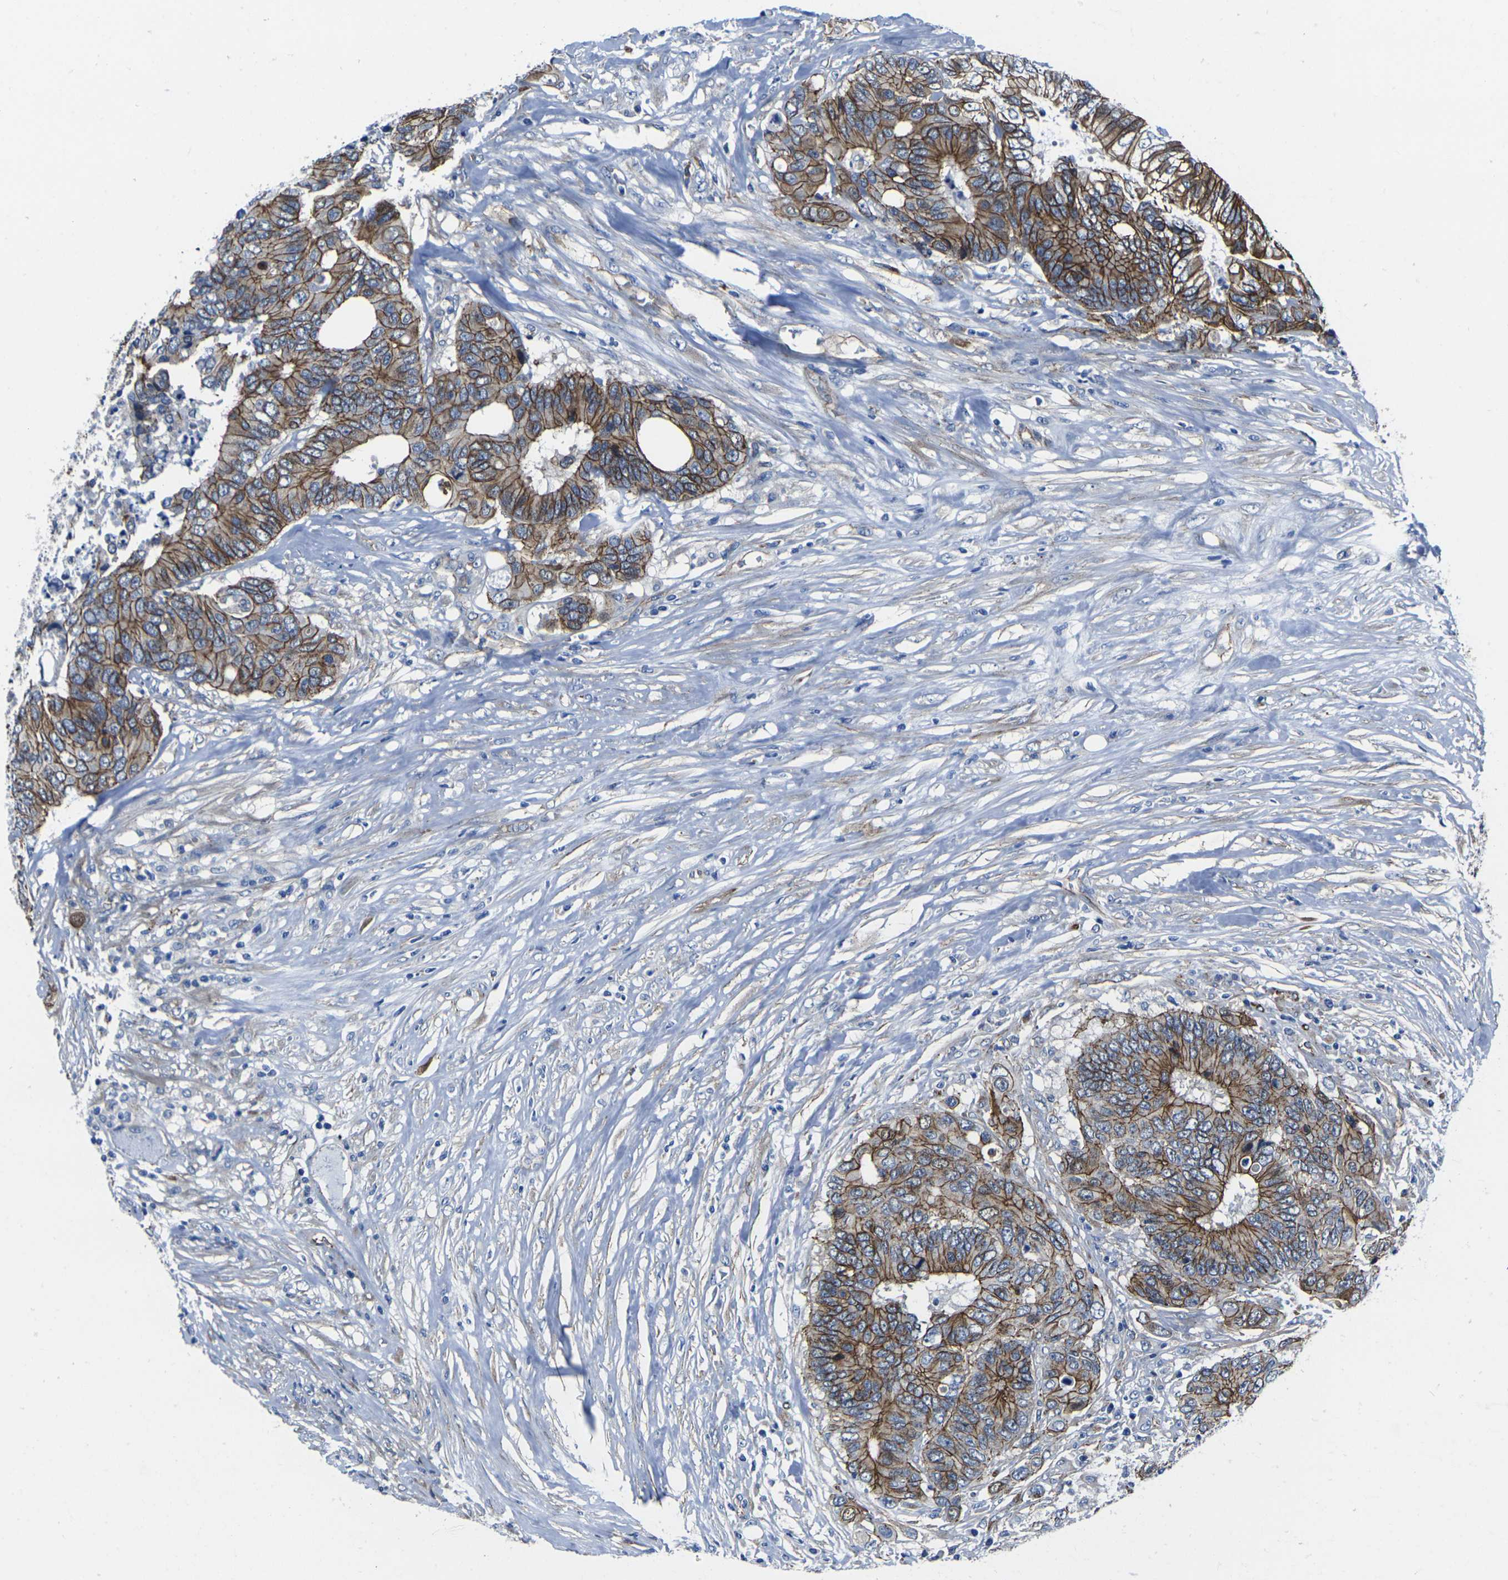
{"staining": {"intensity": "strong", "quantity": ">75%", "location": "cytoplasmic/membranous"}, "tissue": "colorectal cancer", "cell_type": "Tumor cells", "image_type": "cancer", "snomed": [{"axis": "morphology", "description": "Adenocarcinoma, NOS"}, {"axis": "topography", "description": "Rectum"}], "caption": "Human colorectal cancer stained with a protein marker shows strong staining in tumor cells.", "gene": "NUMB", "patient": {"sex": "male", "age": 55}}